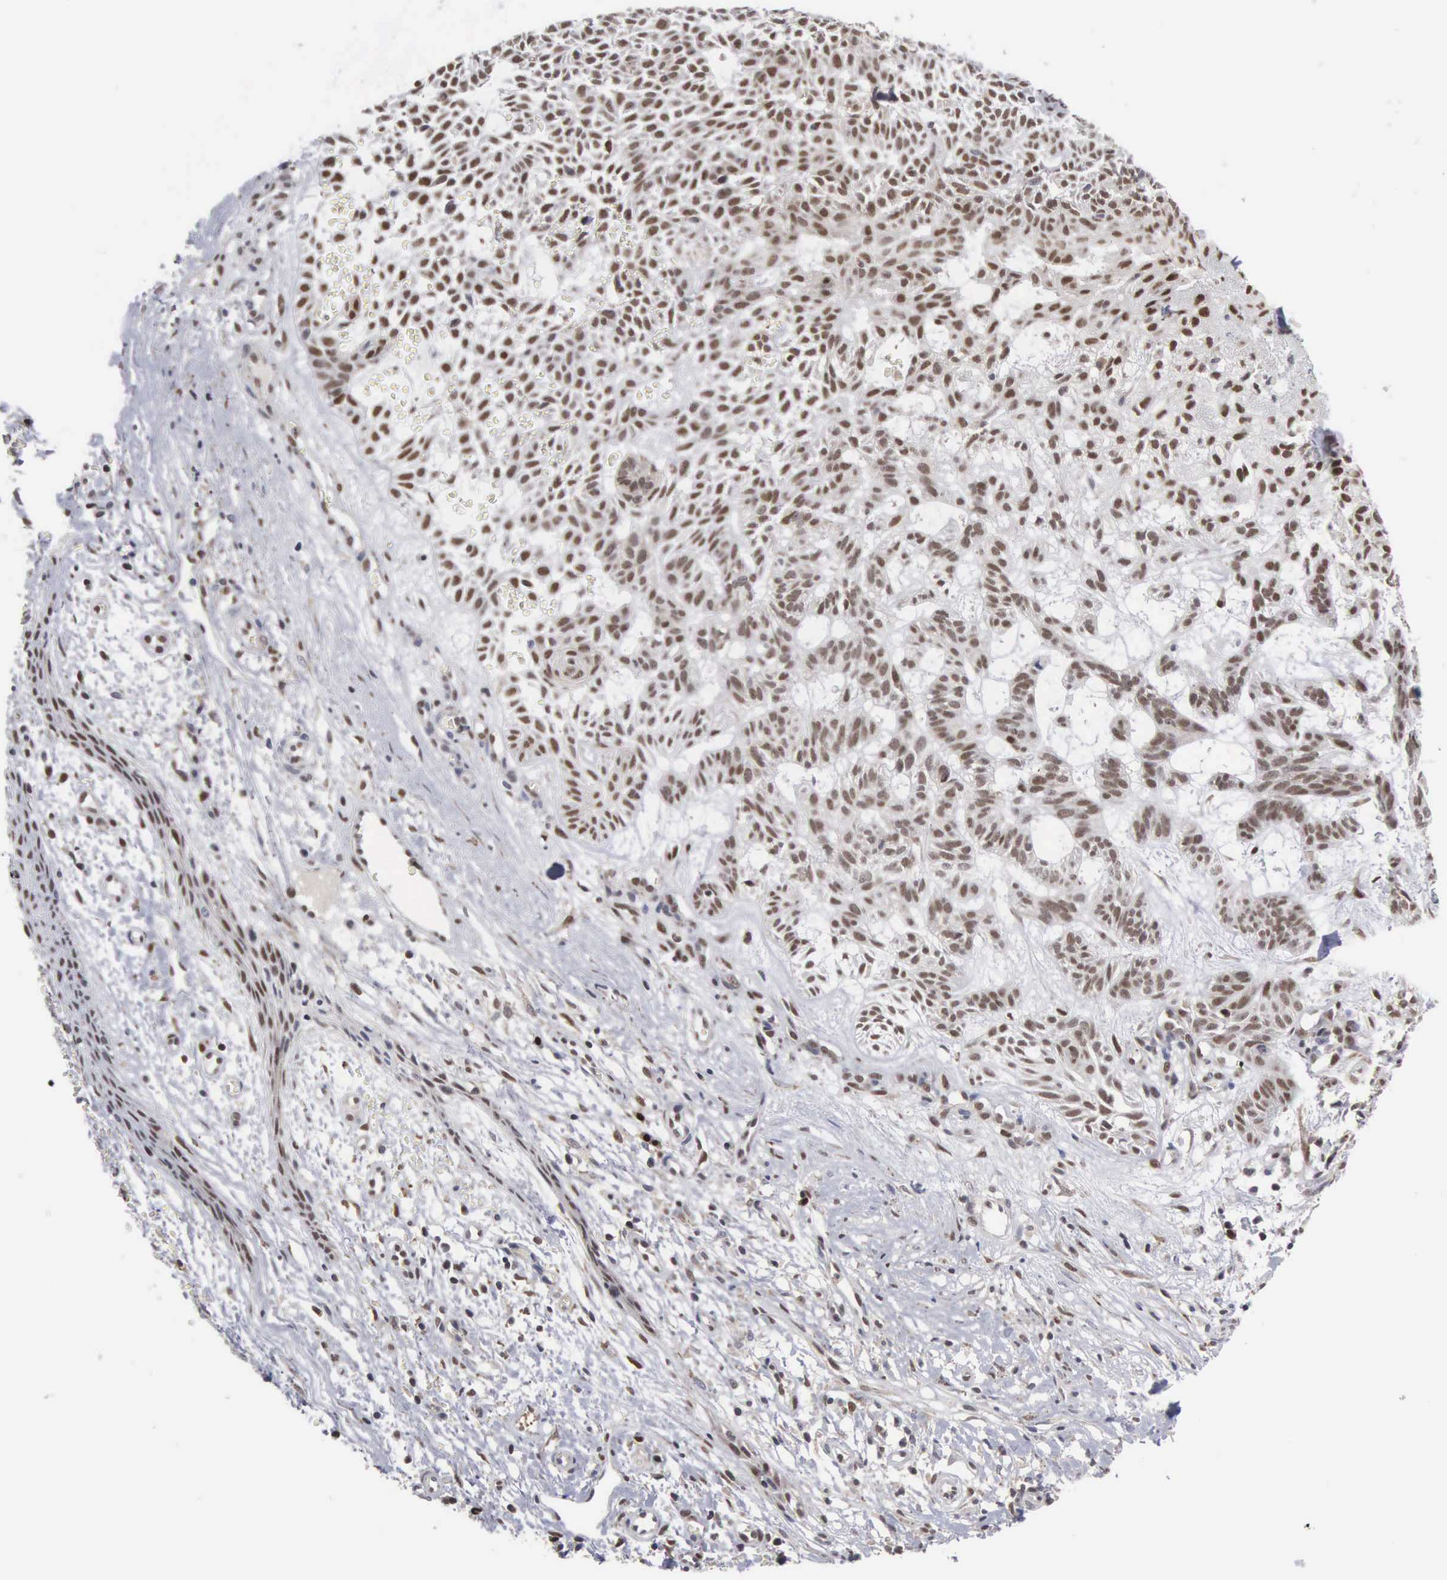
{"staining": {"intensity": "moderate", "quantity": ">75%", "location": "nuclear"}, "tissue": "skin cancer", "cell_type": "Tumor cells", "image_type": "cancer", "snomed": [{"axis": "morphology", "description": "Basal cell carcinoma"}, {"axis": "topography", "description": "Skin"}], "caption": "The micrograph reveals immunohistochemical staining of skin cancer (basal cell carcinoma). There is moderate nuclear staining is appreciated in about >75% of tumor cells.", "gene": "TRMT5", "patient": {"sex": "male", "age": 75}}